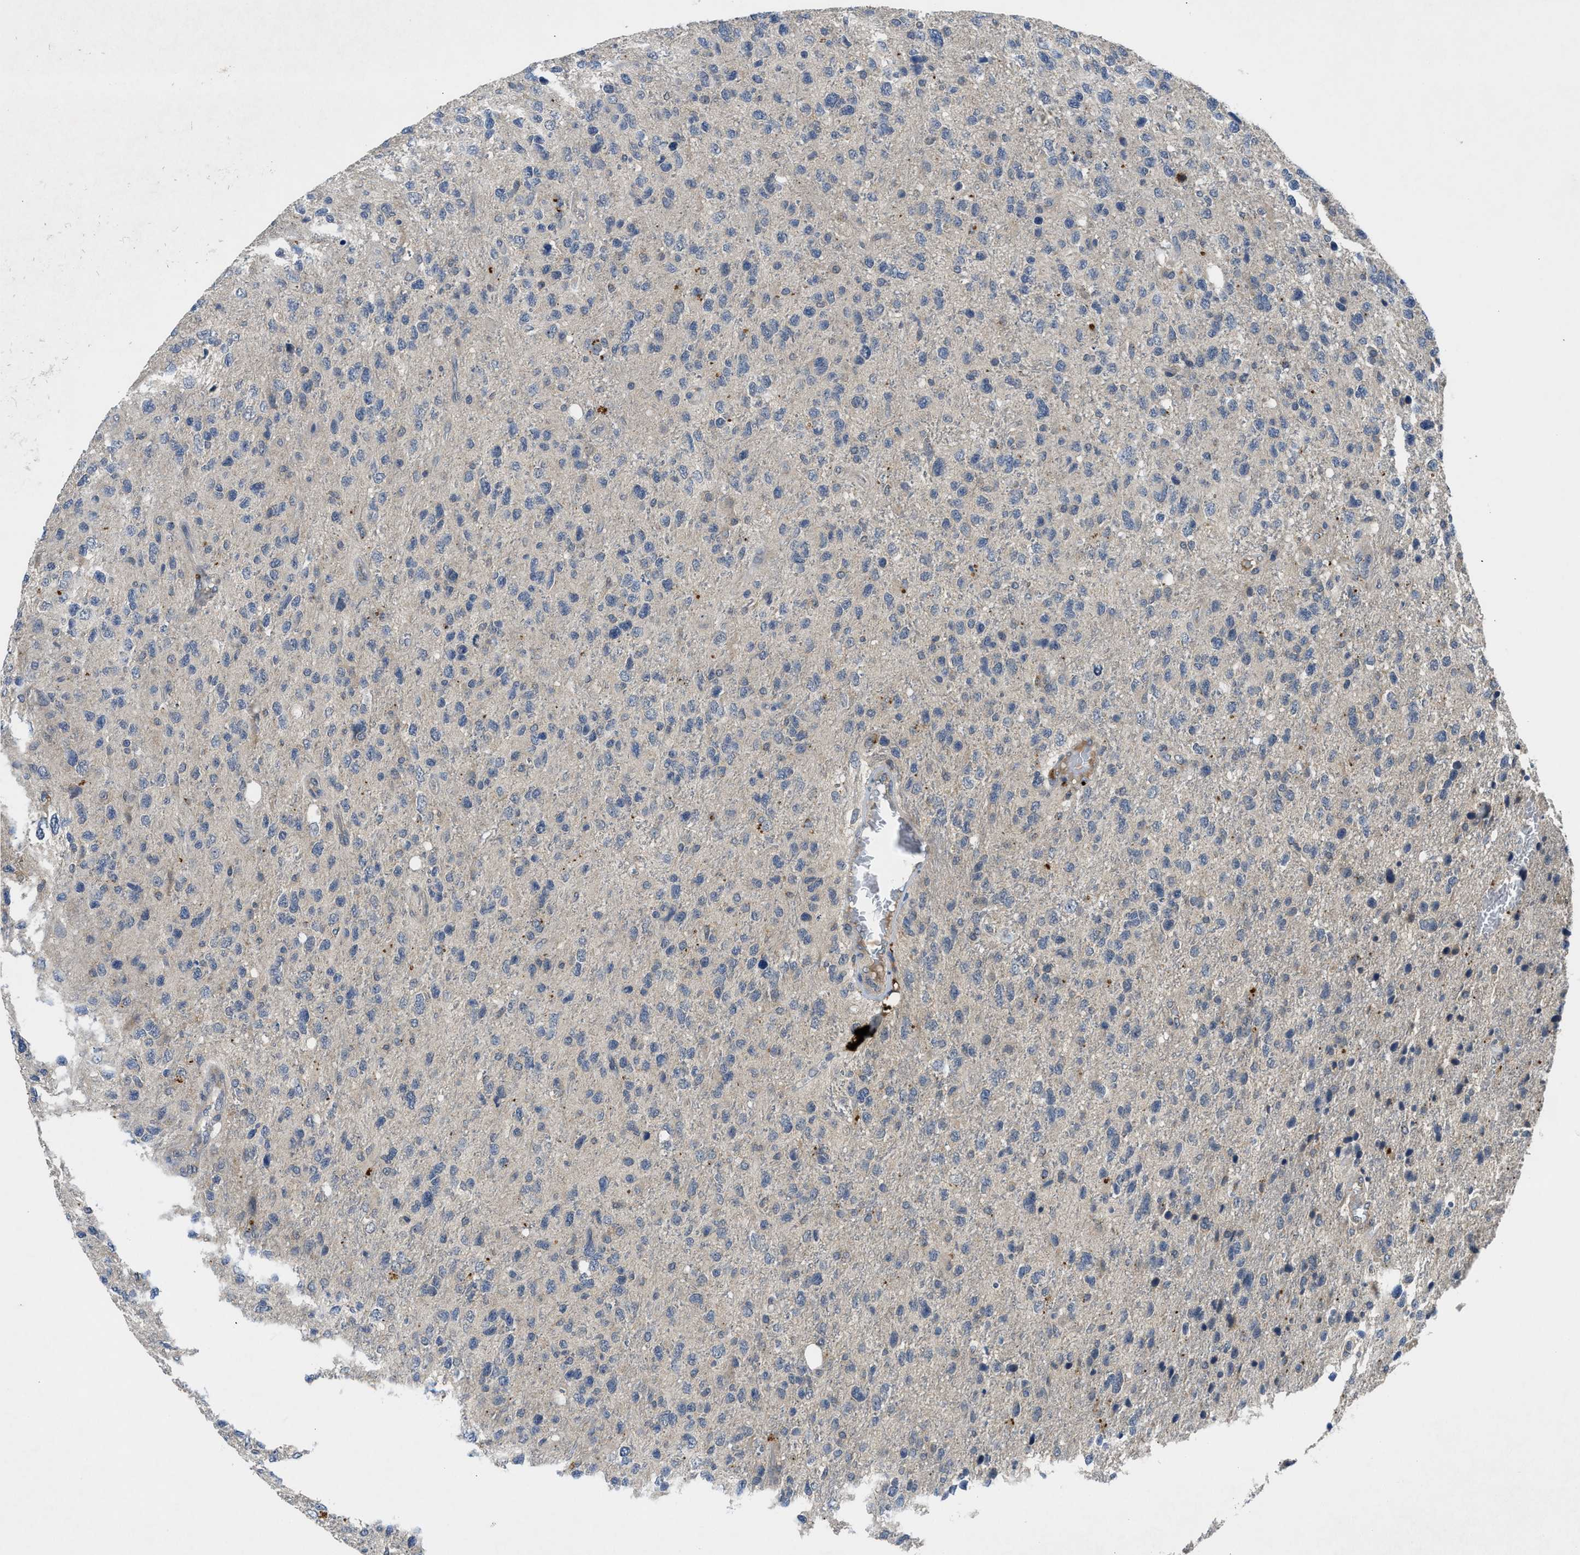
{"staining": {"intensity": "moderate", "quantity": "25%-75%", "location": "cytoplasmic/membranous"}, "tissue": "glioma", "cell_type": "Tumor cells", "image_type": "cancer", "snomed": [{"axis": "morphology", "description": "Glioma, malignant, High grade"}, {"axis": "topography", "description": "Brain"}], "caption": "Malignant glioma (high-grade) was stained to show a protein in brown. There is medium levels of moderate cytoplasmic/membranous staining in approximately 25%-75% of tumor cells. (brown staining indicates protein expression, while blue staining denotes nuclei).", "gene": "PDE7A", "patient": {"sex": "female", "age": 58}}